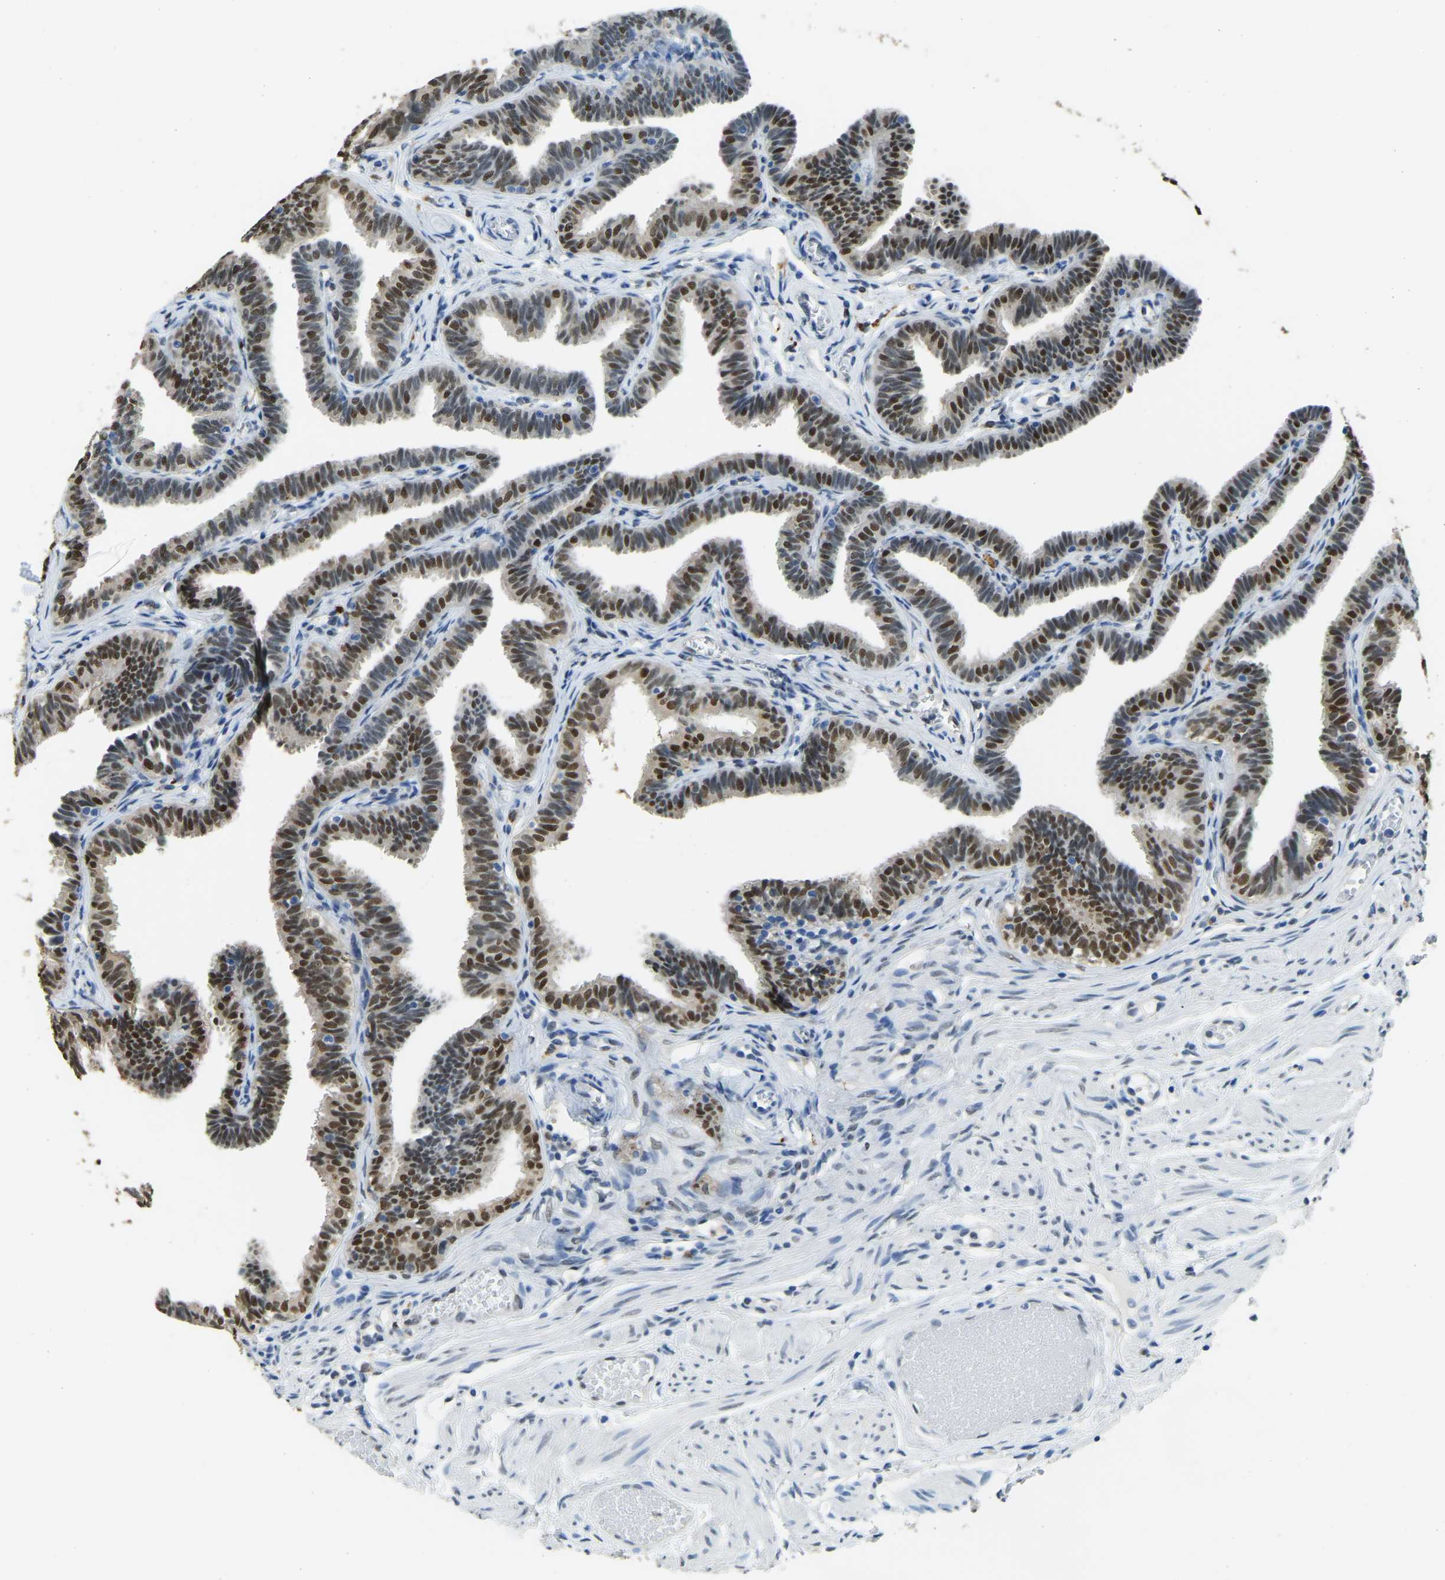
{"staining": {"intensity": "strong", "quantity": ">75%", "location": "cytoplasmic/membranous,nuclear"}, "tissue": "fallopian tube", "cell_type": "Glandular cells", "image_type": "normal", "snomed": [{"axis": "morphology", "description": "Normal tissue, NOS"}, {"axis": "topography", "description": "Fallopian tube"}, {"axis": "topography", "description": "Ovary"}], "caption": "Immunohistochemistry histopathology image of benign fallopian tube: human fallopian tube stained using immunohistochemistry shows high levels of strong protein expression localized specifically in the cytoplasmic/membranous,nuclear of glandular cells, appearing as a cytoplasmic/membranous,nuclear brown color.", "gene": "NANS", "patient": {"sex": "female", "age": 23}}